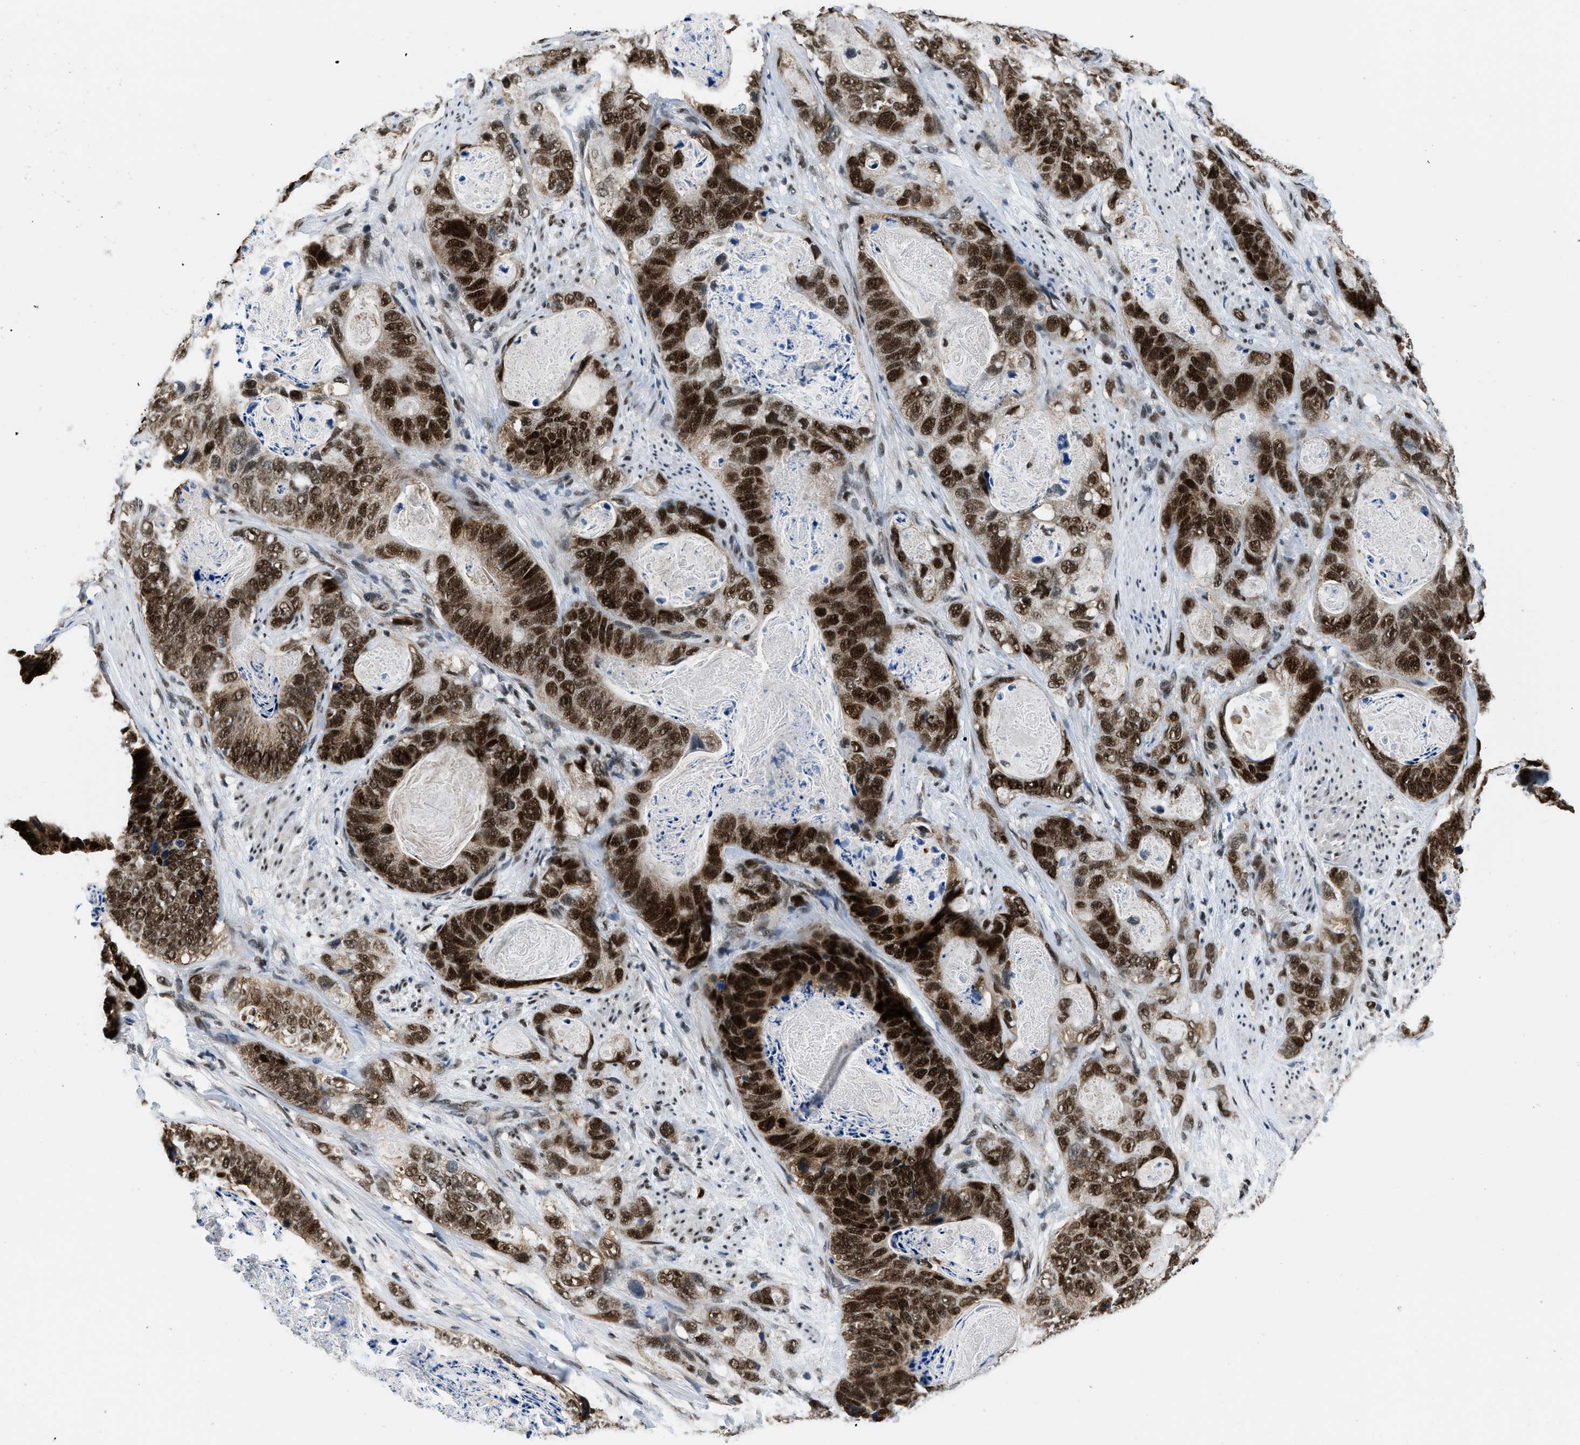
{"staining": {"intensity": "strong", "quantity": ">75%", "location": "nuclear"}, "tissue": "stomach cancer", "cell_type": "Tumor cells", "image_type": "cancer", "snomed": [{"axis": "morphology", "description": "Adenocarcinoma, NOS"}, {"axis": "topography", "description": "Stomach"}], "caption": "Tumor cells reveal strong nuclear expression in approximately >75% of cells in stomach cancer. The staining was performed using DAB, with brown indicating positive protein expression. Nuclei are stained blue with hematoxylin.", "gene": "KDM3B", "patient": {"sex": "female", "age": 89}}